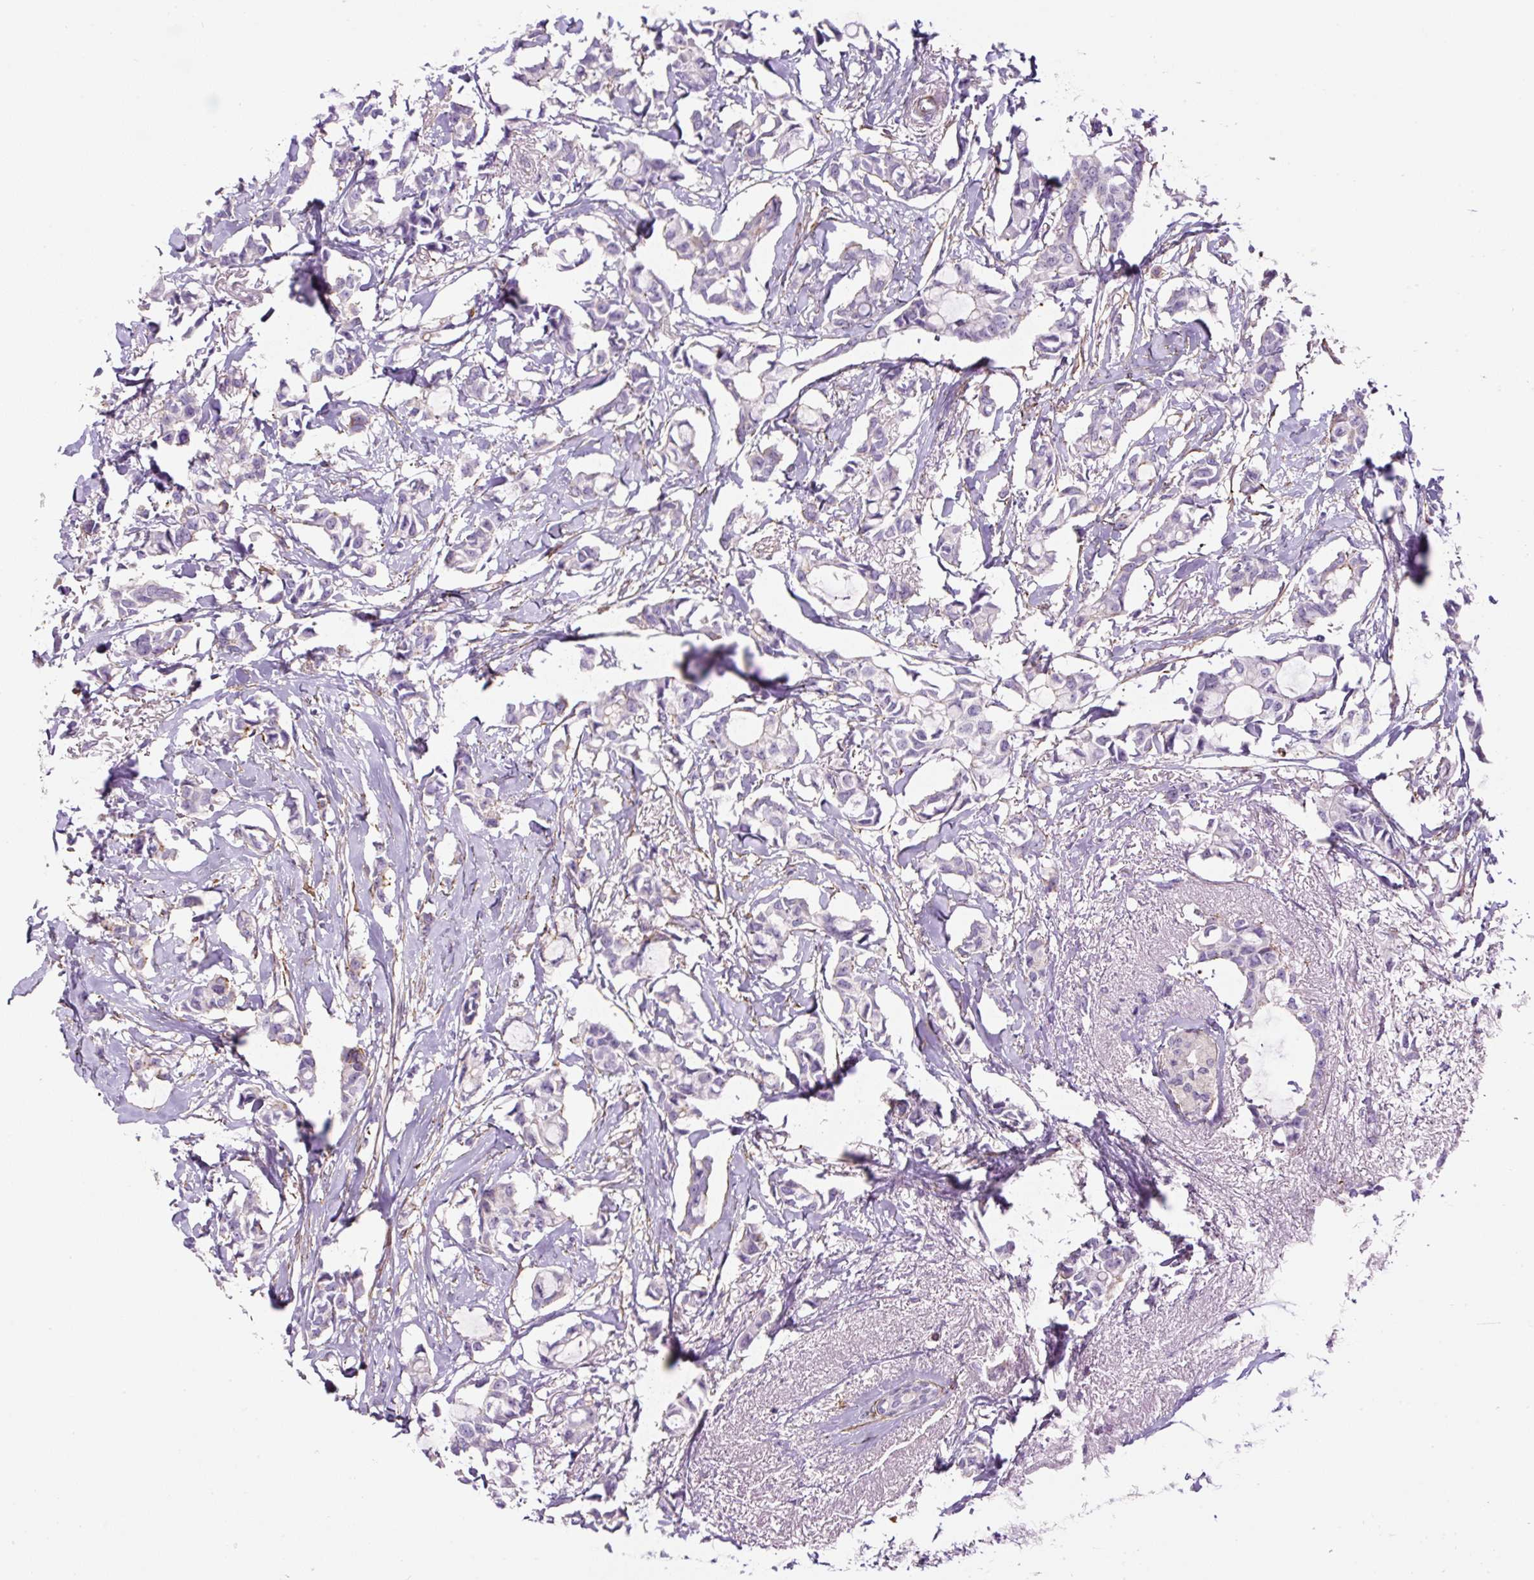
{"staining": {"intensity": "negative", "quantity": "none", "location": "none"}, "tissue": "breast cancer", "cell_type": "Tumor cells", "image_type": "cancer", "snomed": [{"axis": "morphology", "description": "Duct carcinoma"}, {"axis": "topography", "description": "Breast"}], "caption": "Tumor cells show no significant protein positivity in infiltrating ductal carcinoma (breast). (DAB immunohistochemistry, high magnification).", "gene": "B3GALT5", "patient": {"sex": "female", "age": 73}}